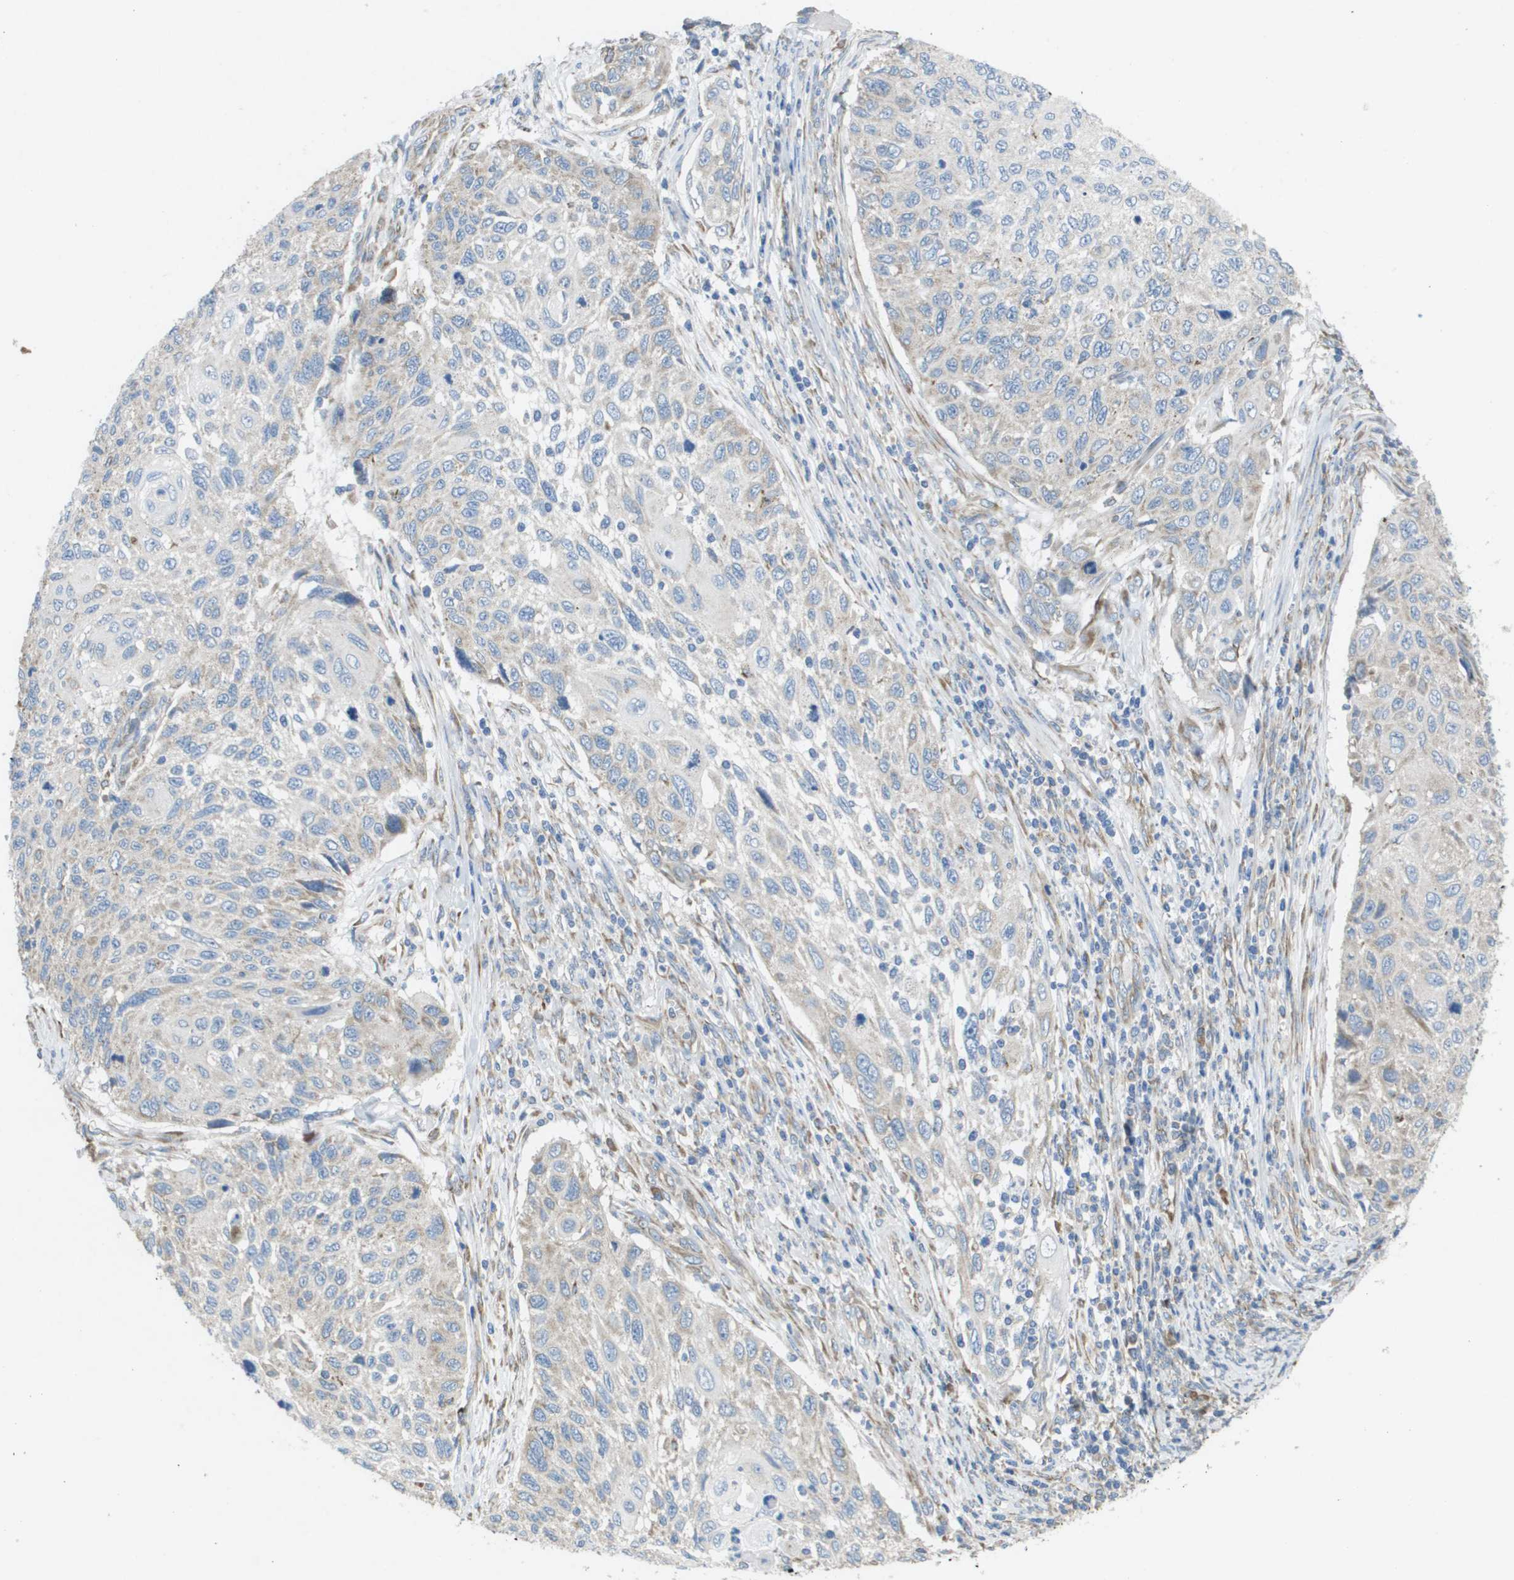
{"staining": {"intensity": "weak", "quantity": "<25%", "location": "cytoplasmic/membranous"}, "tissue": "cervical cancer", "cell_type": "Tumor cells", "image_type": "cancer", "snomed": [{"axis": "morphology", "description": "Squamous cell carcinoma, NOS"}, {"axis": "topography", "description": "Cervix"}], "caption": "DAB (3,3'-diaminobenzidine) immunohistochemical staining of human cervical squamous cell carcinoma shows no significant staining in tumor cells.", "gene": "CLCN2", "patient": {"sex": "female", "age": 70}}